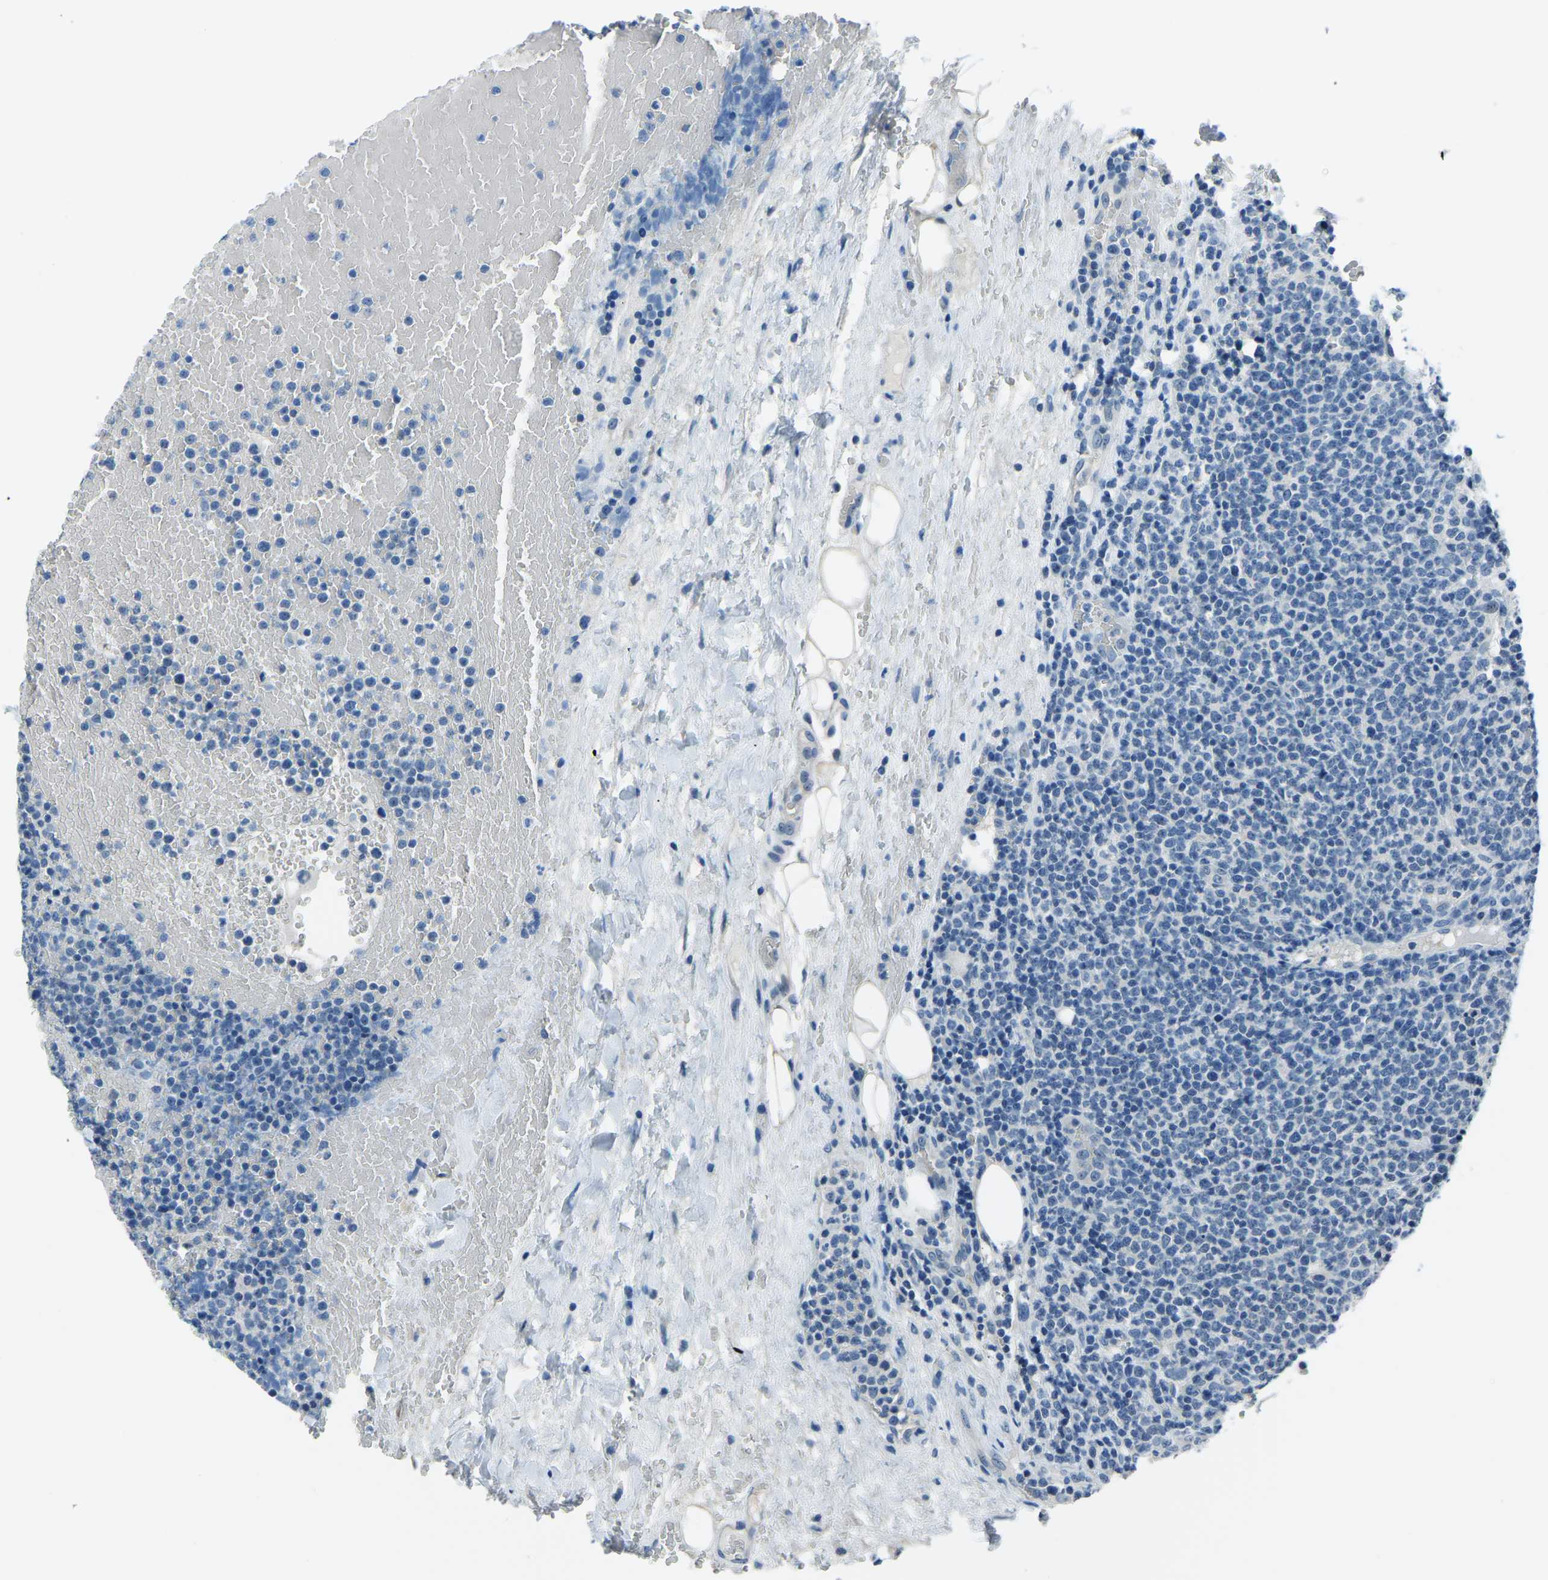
{"staining": {"intensity": "negative", "quantity": "none", "location": "none"}, "tissue": "lymphoma", "cell_type": "Tumor cells", "image_type": "cancer", "snomed": [{"axis": "morphology", "description": "Malignant lymphoma, non-Hodgkin's type, High grade"}, {"axis": "topography", "description": "Lymph node"}], "caption": "The micrograph displays no staining of tumor cells in lymphoma. (Stains: DAB (3,3'-diaminobenzidine) immunohistochemistry with hematoxylin counter stain, Microscopy: brightfield microscopy at high magnification).", "gene": "RRP1", "patient": {"sex": "male", "age": 61}}